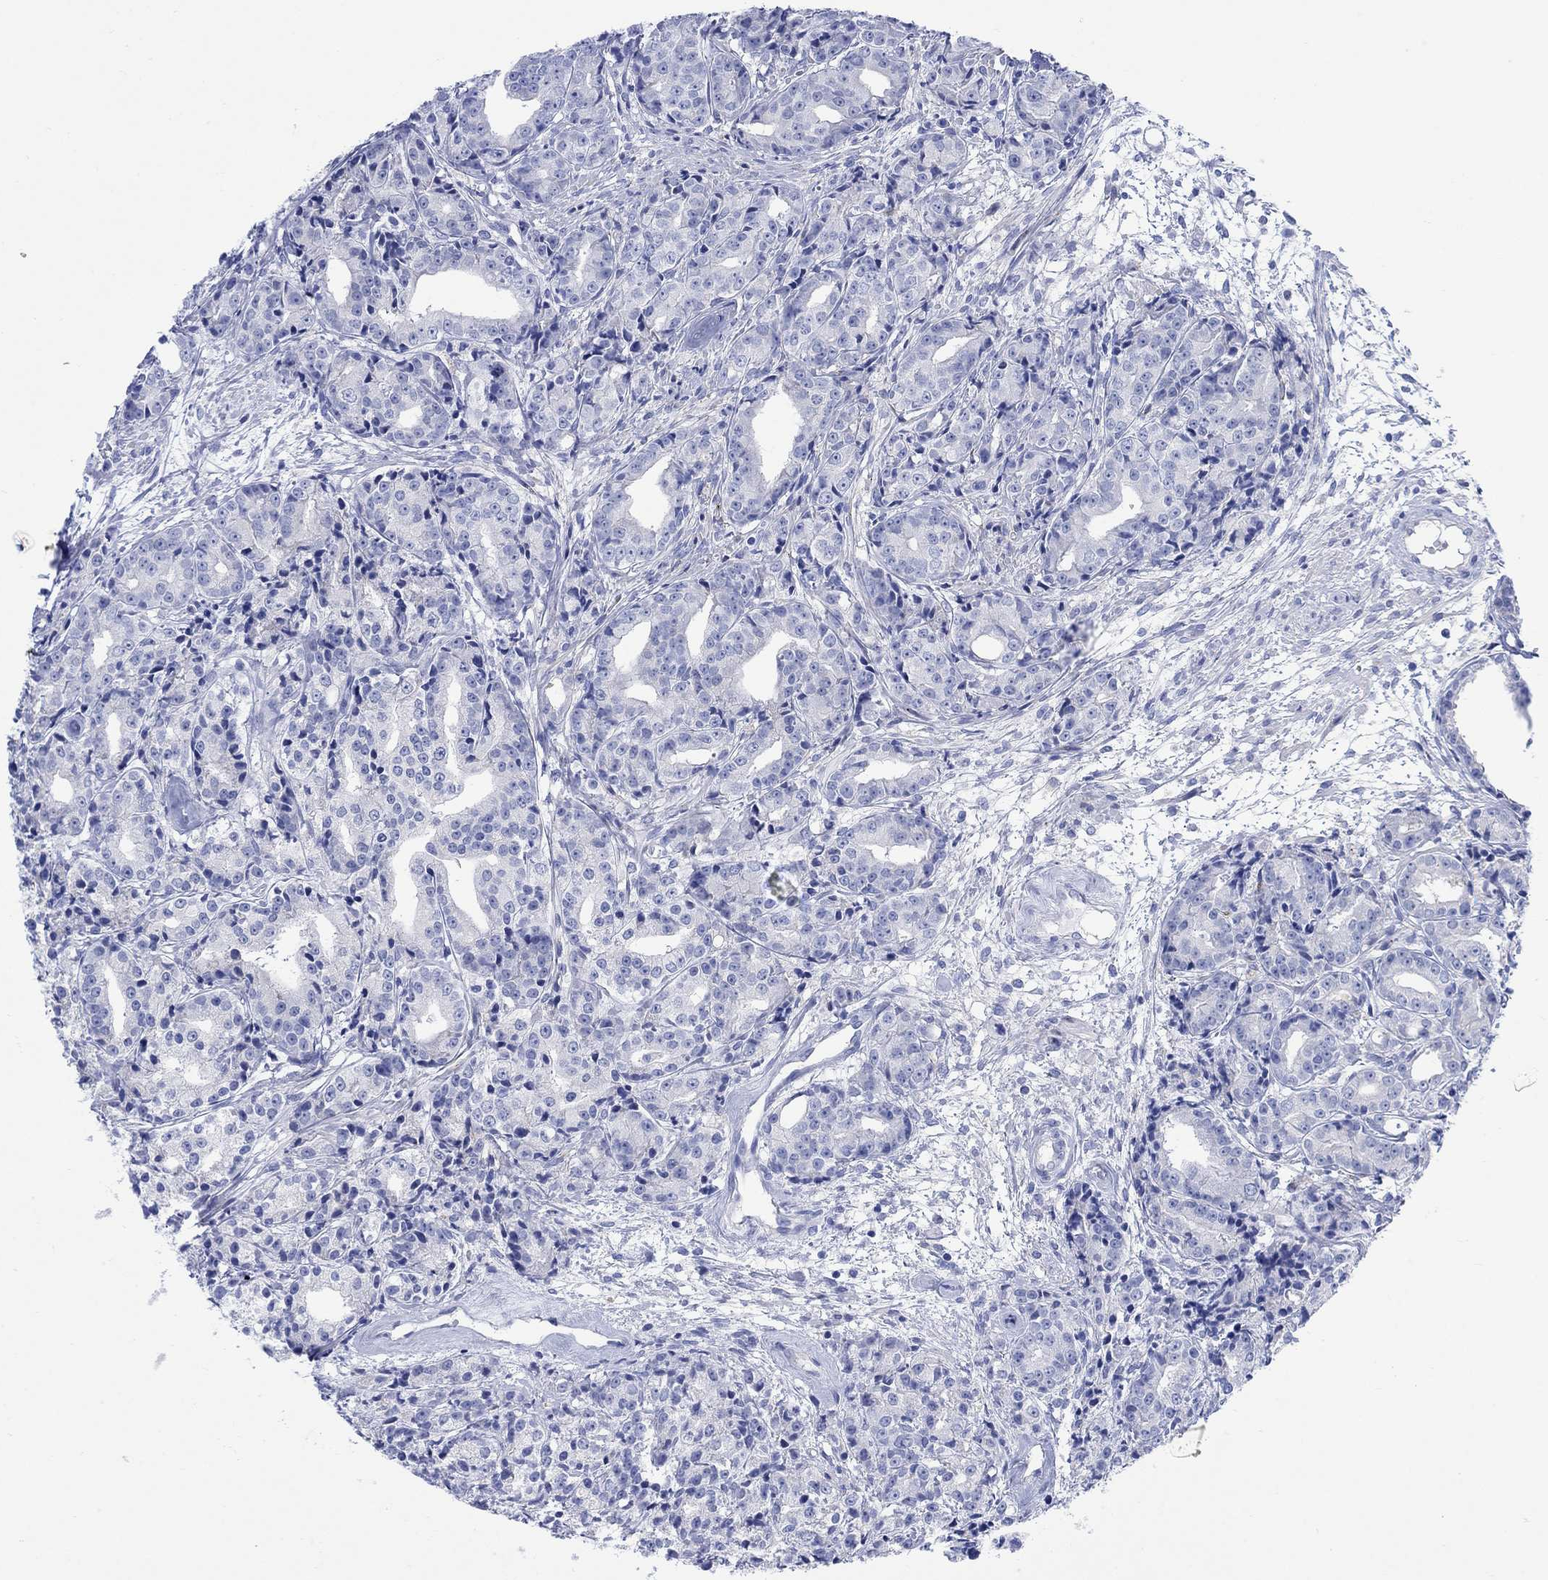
{"staining": {"intensity": "negative", "quantity": "none", "location": "none"}, "tissue": "prostate cancer", "cell_type": "Tumor cells", "image_type": "cancer", "snomed": [{"axis": "morphology", "description": "Adenocarcinoma, Medium grade"}, {"axis": "topography", "description": "Prostate"}], "caption": "Immunohistochemical staining of prostate cancer displays no significant expression in tumor cells.", "gene": "MYL1", "patient": {"sex": "male", "age": 74}}